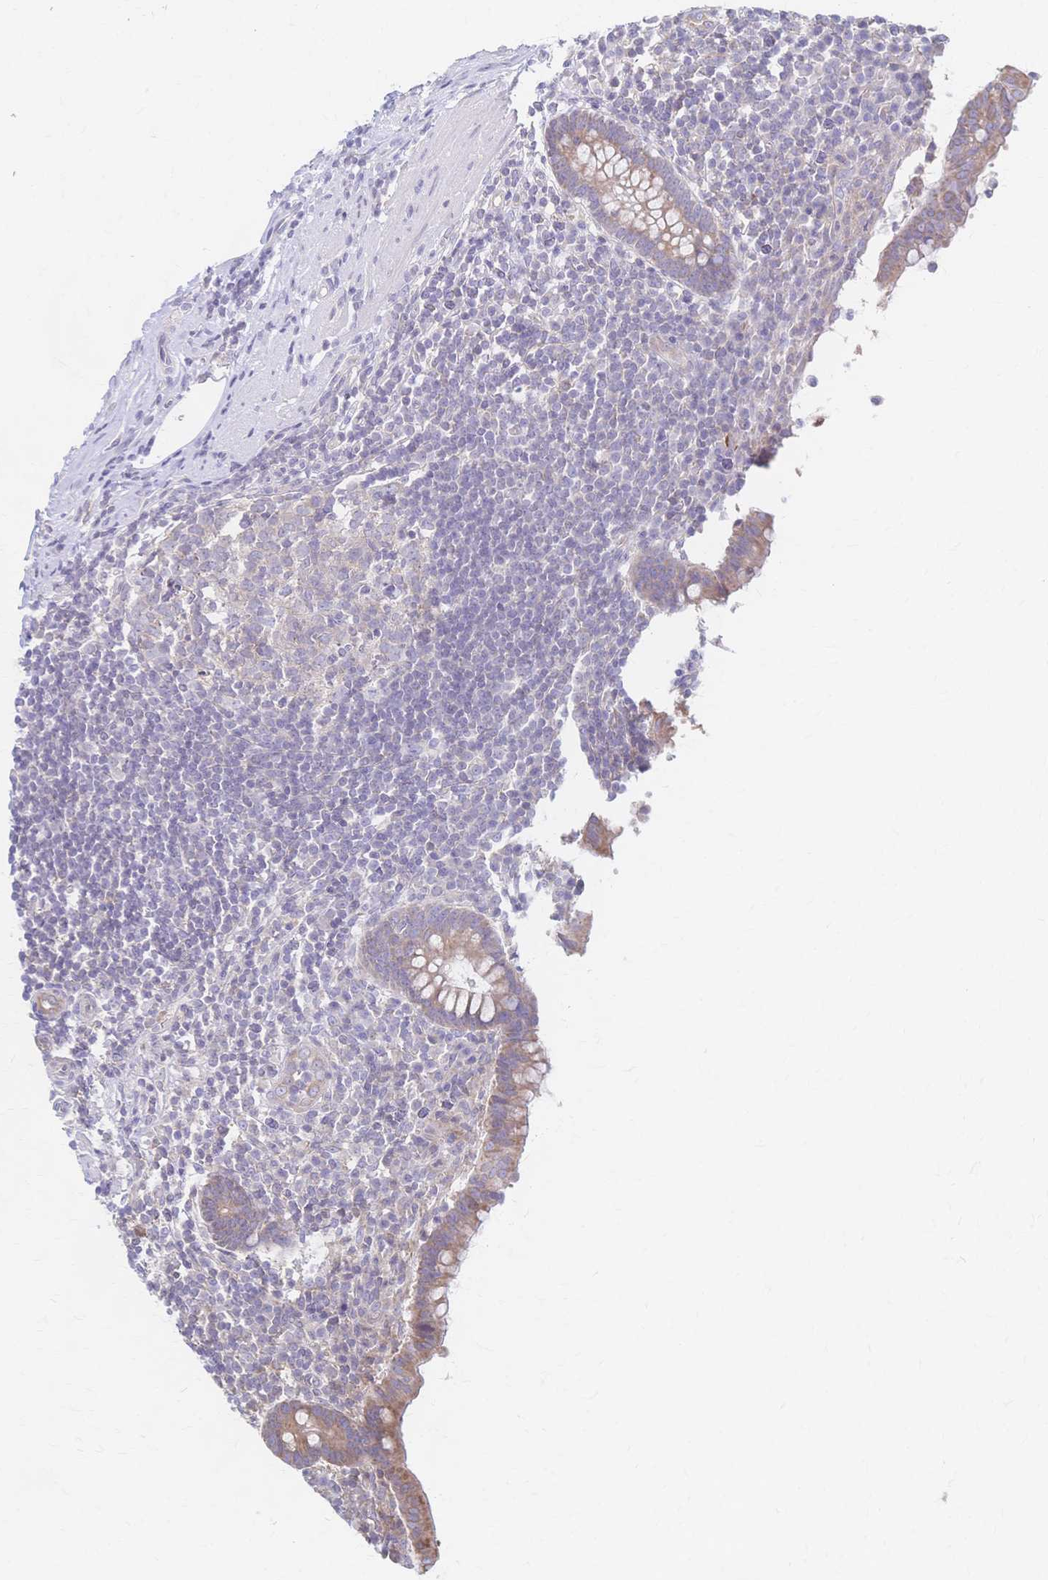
{"staining": {"intensity": "moderate", "quantity": "25%-75%", "location": "cytoplasmic/membranous"}, "tissue": "appendix", "cell_type": "Glandular cells", "image_type": "normal", "snomed": [{"axis": "morphology", "description": "Normal tissue, NOS"}, {"axis": "topography", "description": "Appendix"}], "caption": "This histopathology image demonstrates benign appendix stained with IHC to label a protein in brown. The cytoplasmic/membranous of glandular cells show moderate positivity for the protein. Nuclei are counter-stained blue.", "gene": "CYB5A", "patient": {"sex": "female", "age": 56}}